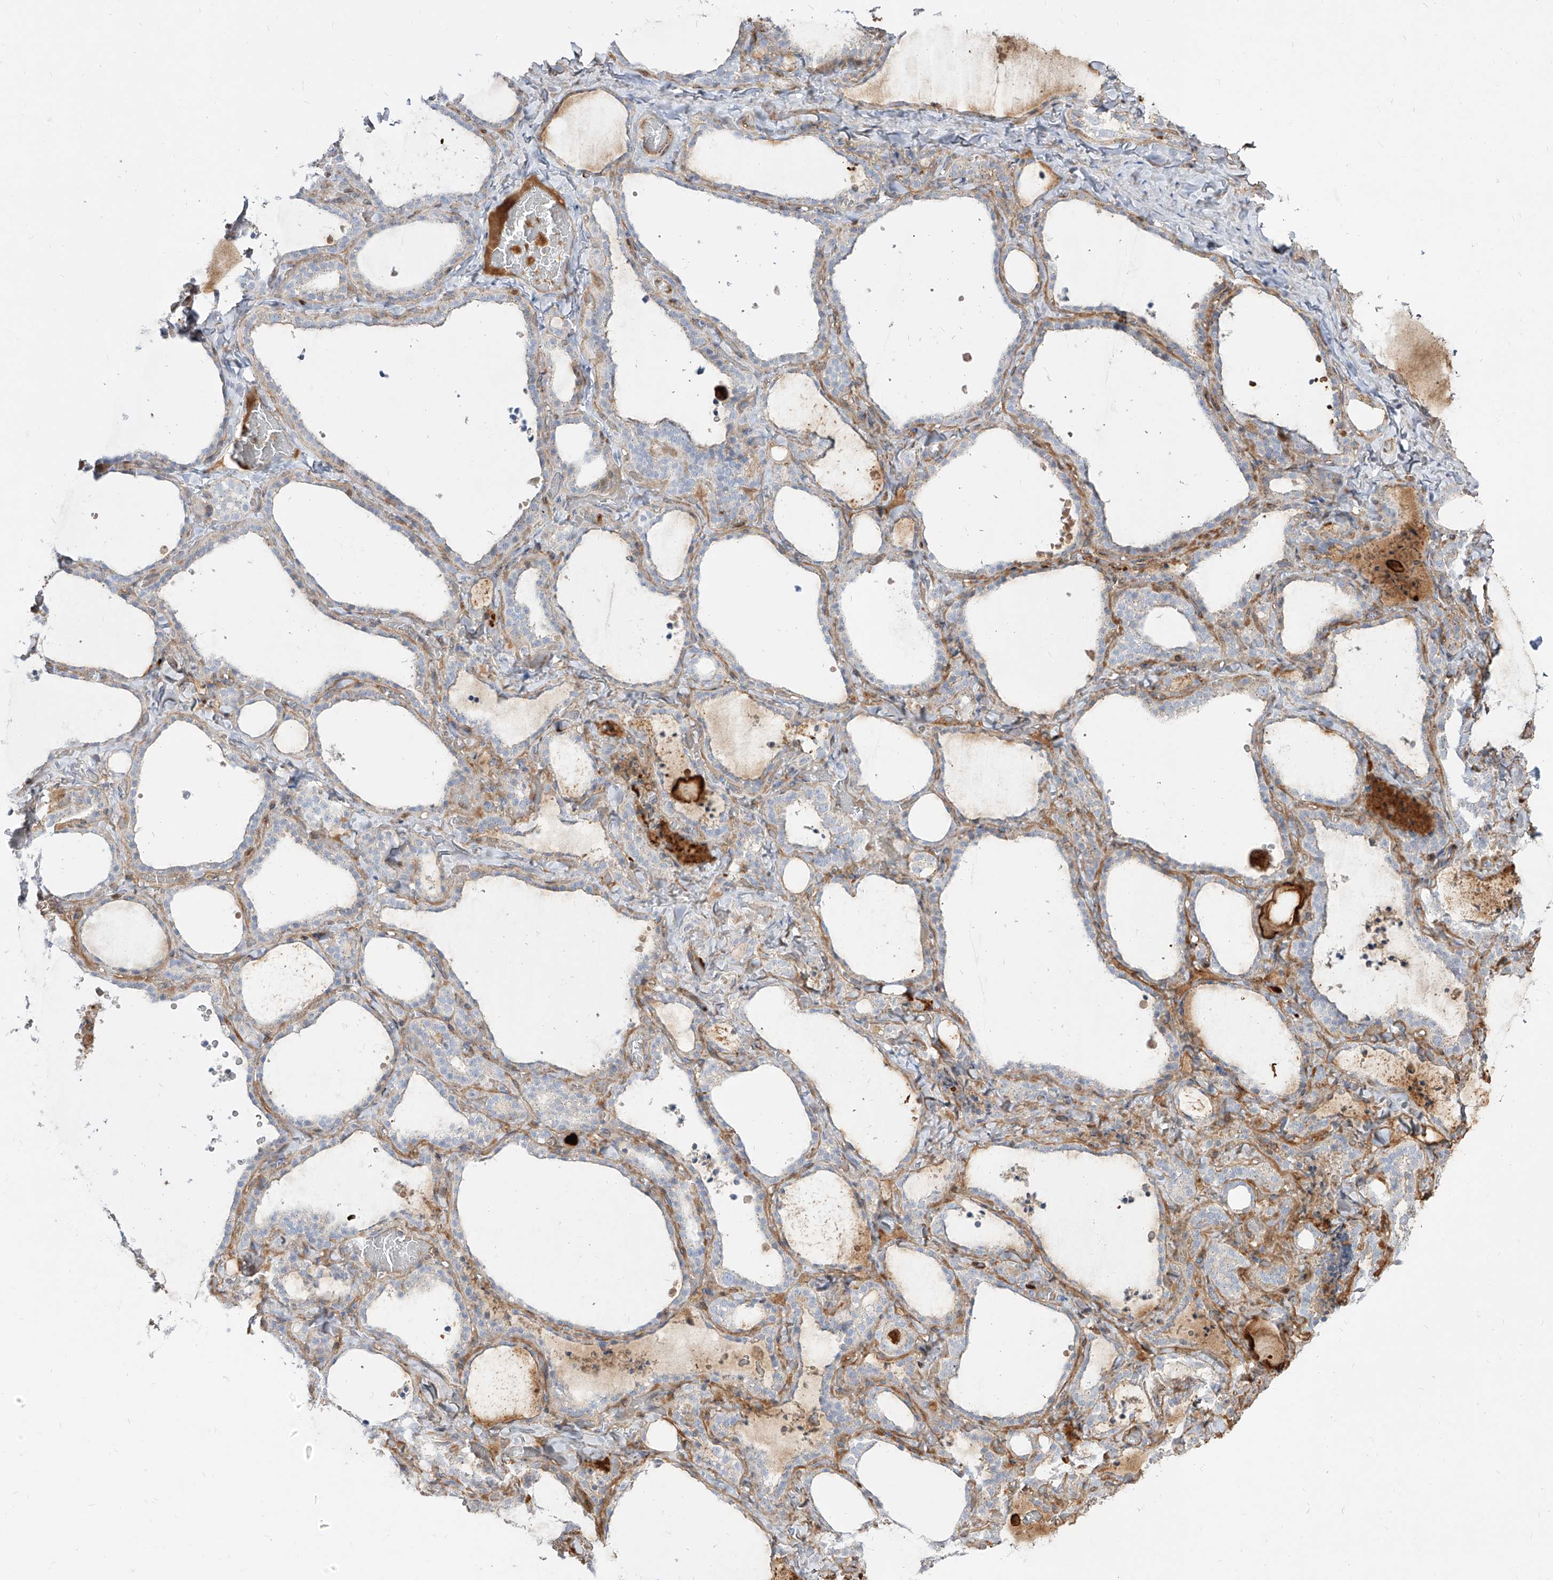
{"staining": {"intensity": "negative", "quantity": "none", "location": "none"}, "tissue": "thyroid gland", "cell_type": "Glandular cells", "image_type": "normal", "snomed": [{"axis": "morphology", "description": "Normal tissue, NOS"}, {"axis": "topography", "description": "Thyroid gland"}], "caption": "A micrograph of thyroid gland stained for a protein displays no brown staining in glandular cells.", "gene": "KYNU", "patient": {"sex": "female", "age": 22}}